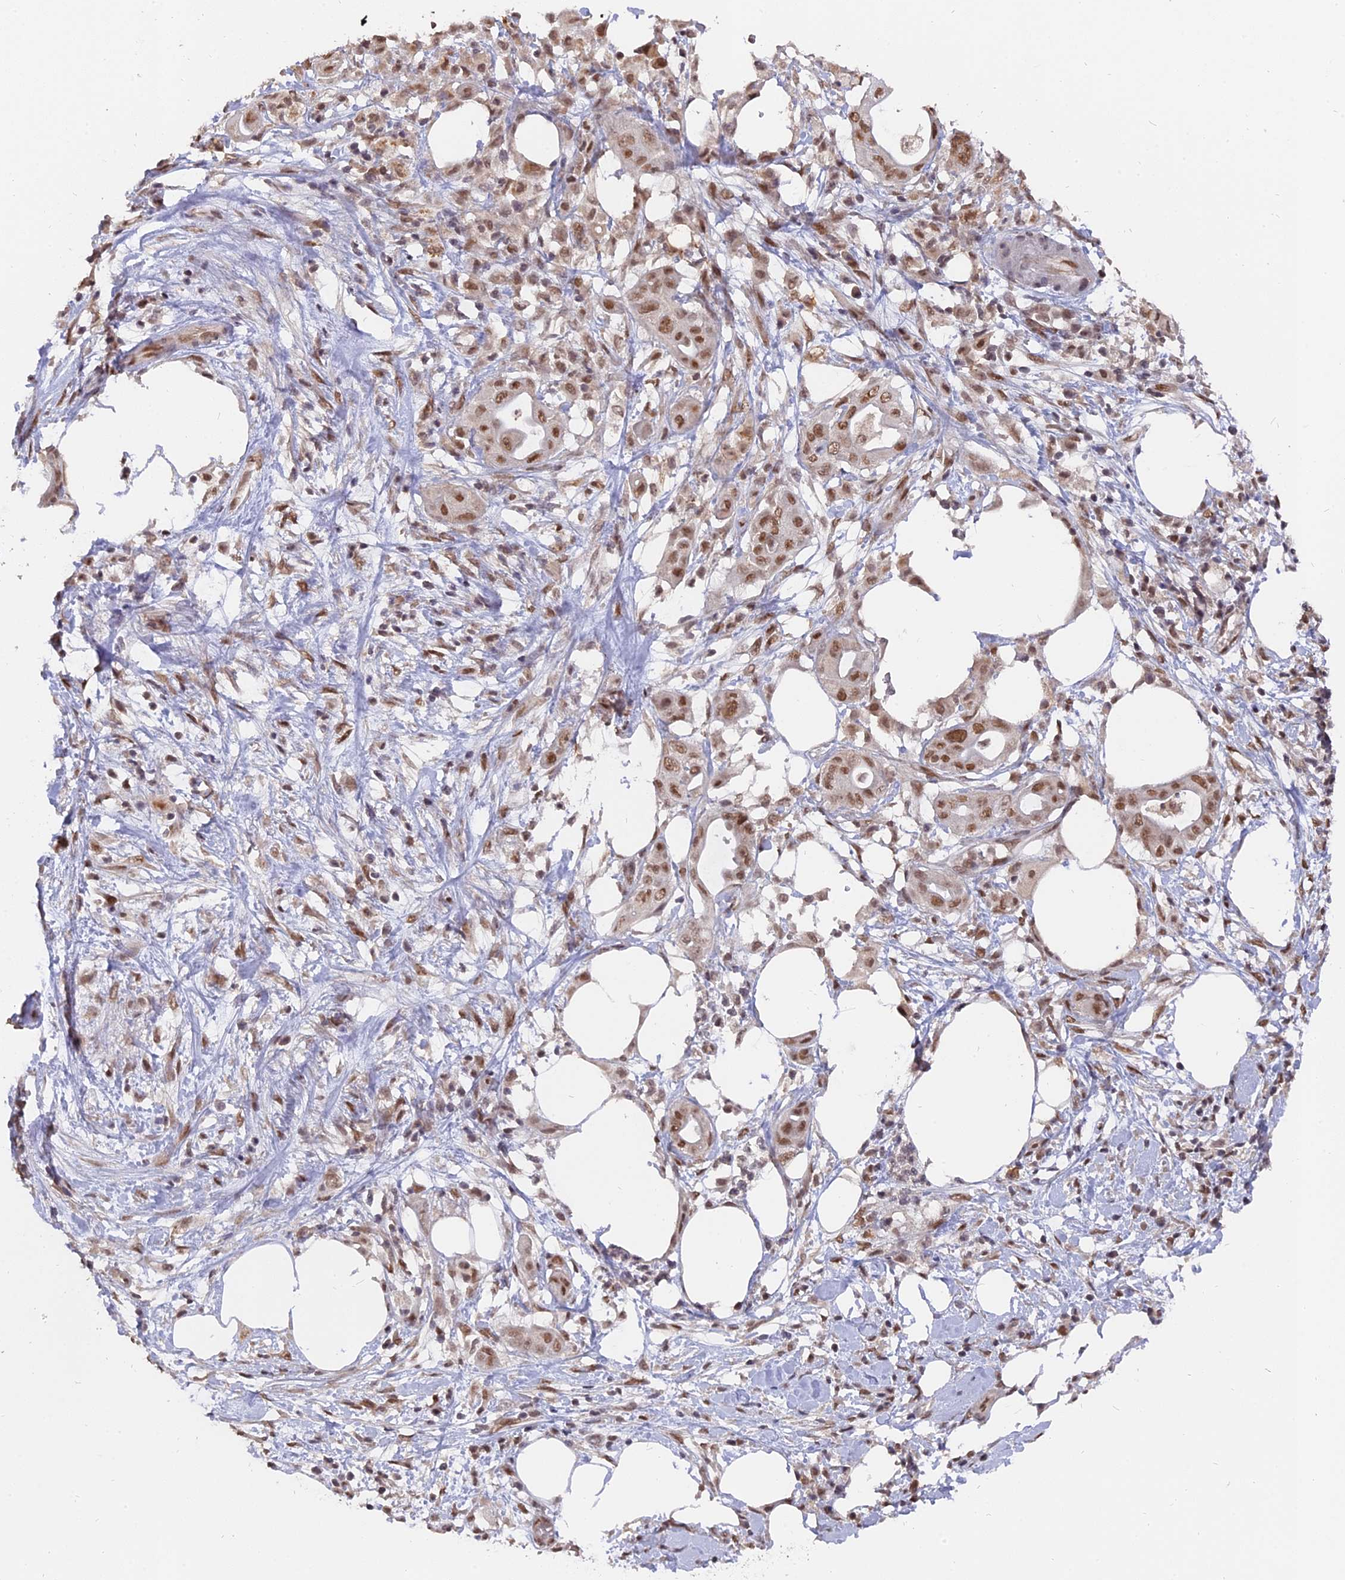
{"staining": {"intensity": "moderate", "quantity": ">75%", "location": "nuclear"}, "tissue": "pancreatic cancer", "cell_type": "Tumor cells", "image_type": "cancer", "snomed": [{"axis": "morphology", "description": "Adenocarcinoma, NOS"}, {"axis": "topography", "description": "Pancreas"}], "caption": "A micrograph of human pancreatic cancer (adenocarcinoma) stained for a protein displays moderate nuclear brown staining in tumor cells.", "gene": "NR1H3", "patient": {"sex": "male", "age": 68}}